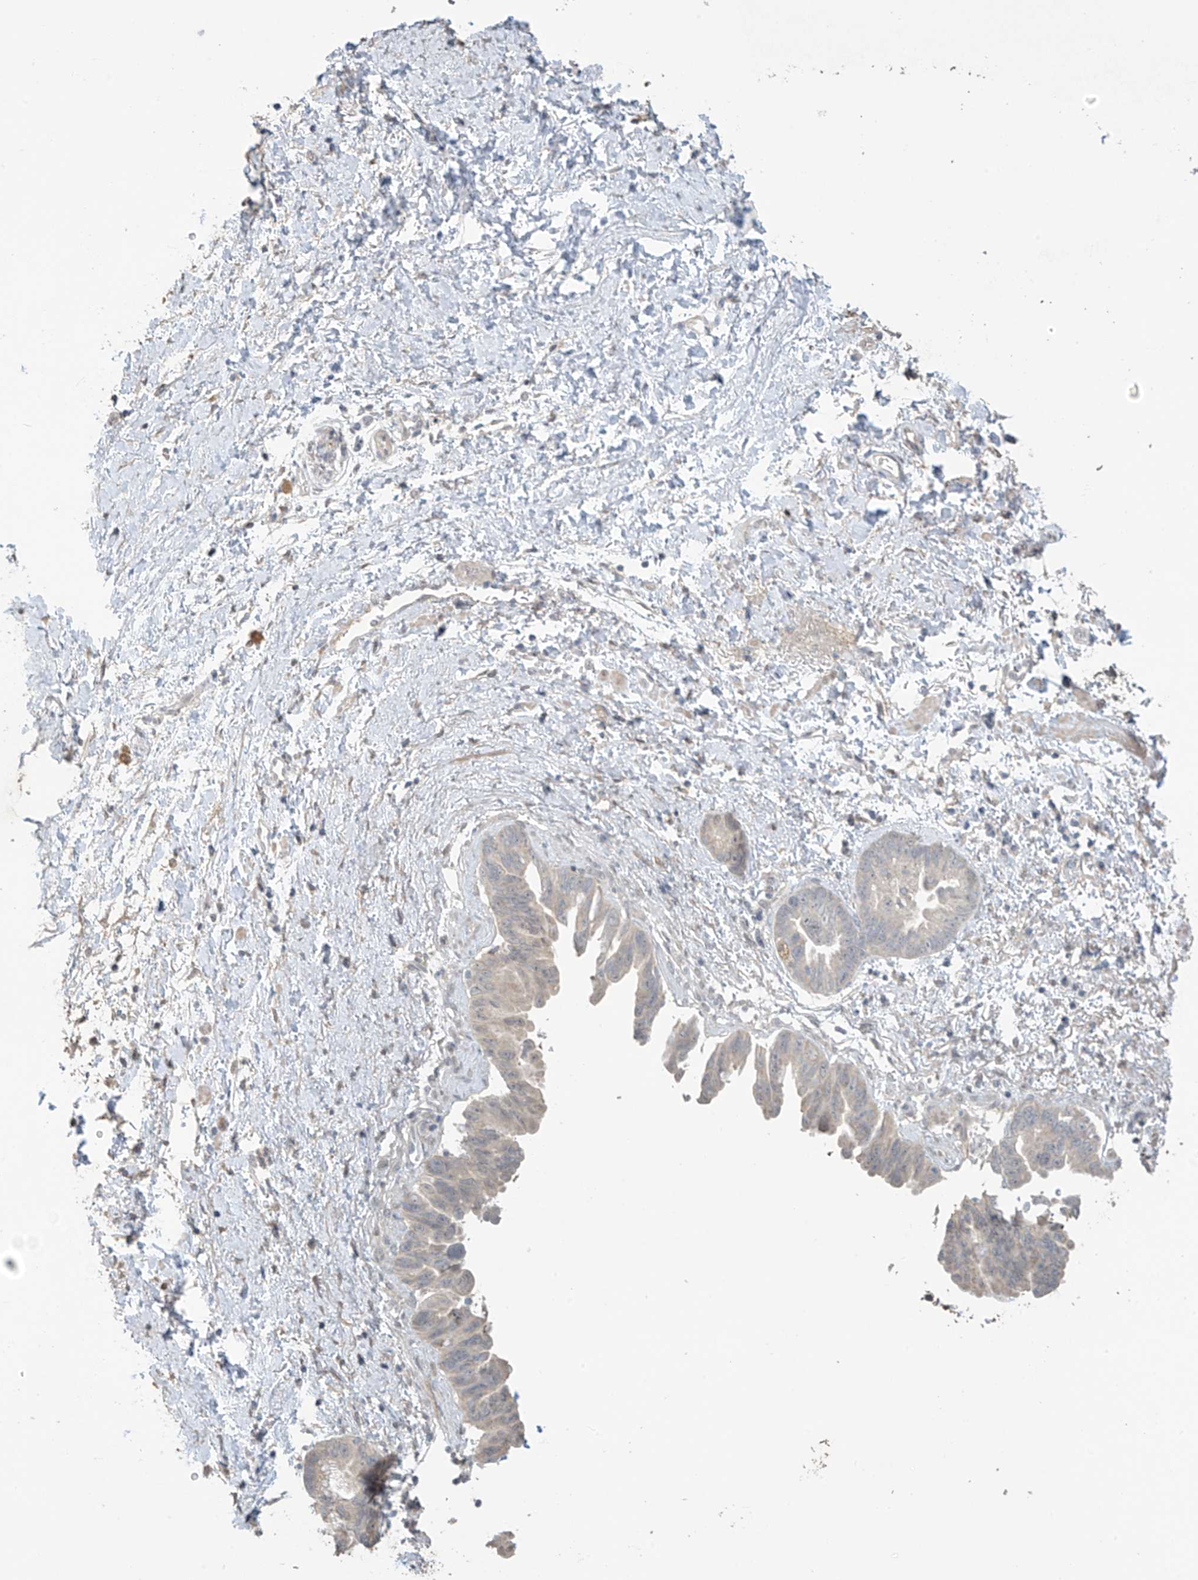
{"staining": {"intensity": "negative", "quantity": "none", "location": "none"}, "tissue": "pancreatic cancer", "cell_type": "Tumor cells", "image_type": "cancer", "snomed": [{"axis": "morphology", "description": "Adenocarcinoma, NOS"}, {"axis": "topography", "description": "Pancreas"}], "caption": "Pancreatic adenocarcinoma was stained to show a protein in brown. There is no significant positivity in tumor cells. (DAB (3,3'-diaminobenzidine) IHC visualized using brightfield microscopy, high magnification).", "gene": "SLFN14", "patient": {"sex": "female", "age": 72}}